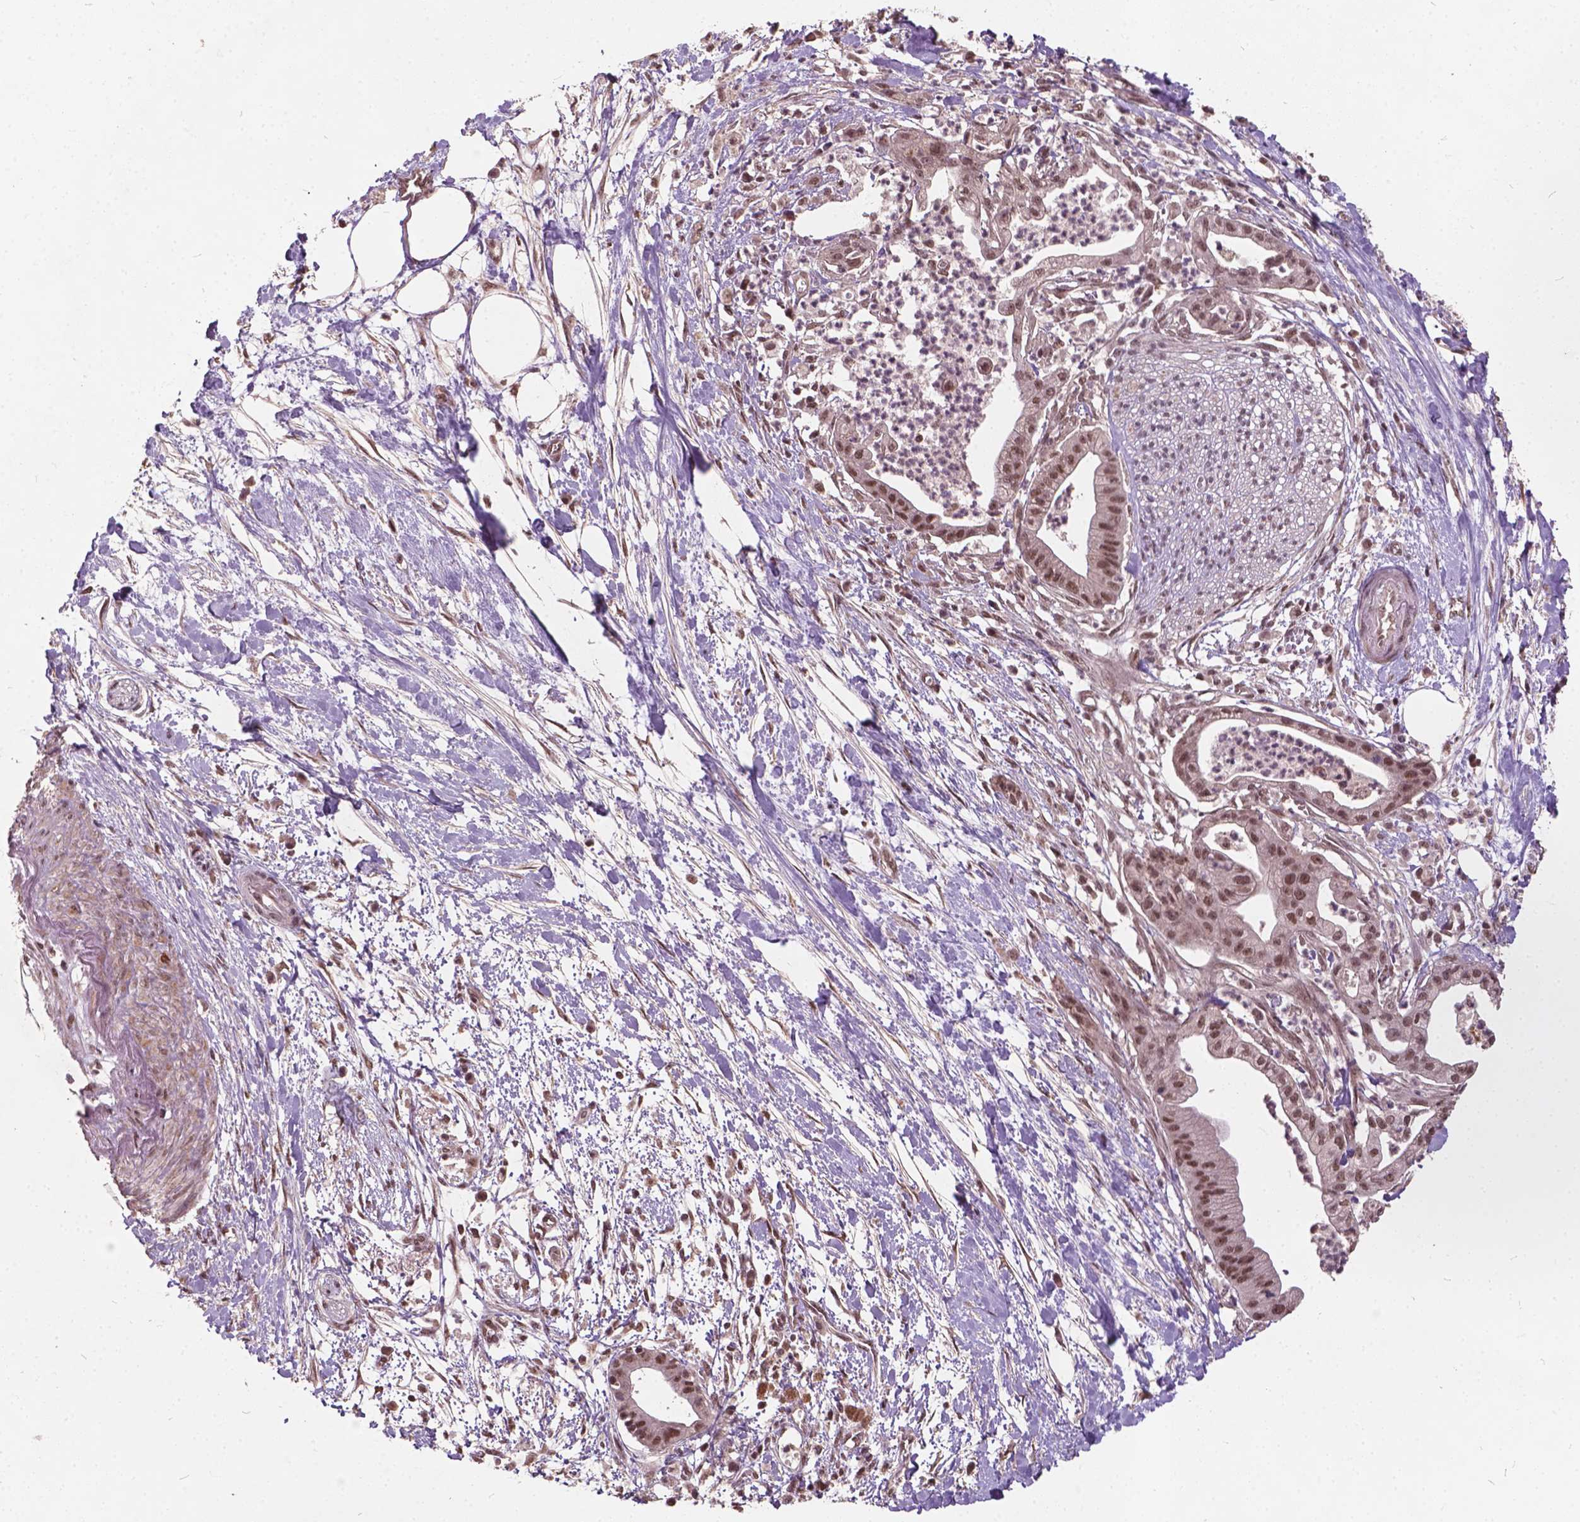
{"staining": {"intensity": "moderate", "quantity": ">75%", "location": "nuclear"}, "tissue": "pancreatic cancer", "cell_type": "Tumor cells", "image_type": "cancer", "snomed": [{"axis": "morphology", "description": "Normal tissue, NOS"}, {"axis": "morphology", "description": "Adenocarcinoma, NOS"}, {"axis": "topography", "description": "Lymph node"}, {"axis": "topography", "description": "Pancreas"}], "caption": "Protein staining demonstrates moderate nuclear expression in approximately >75% of tumor cells in pancreatic cancer.", "gene": "GPS2", "patient": {"sex": "female", "age": 58}}